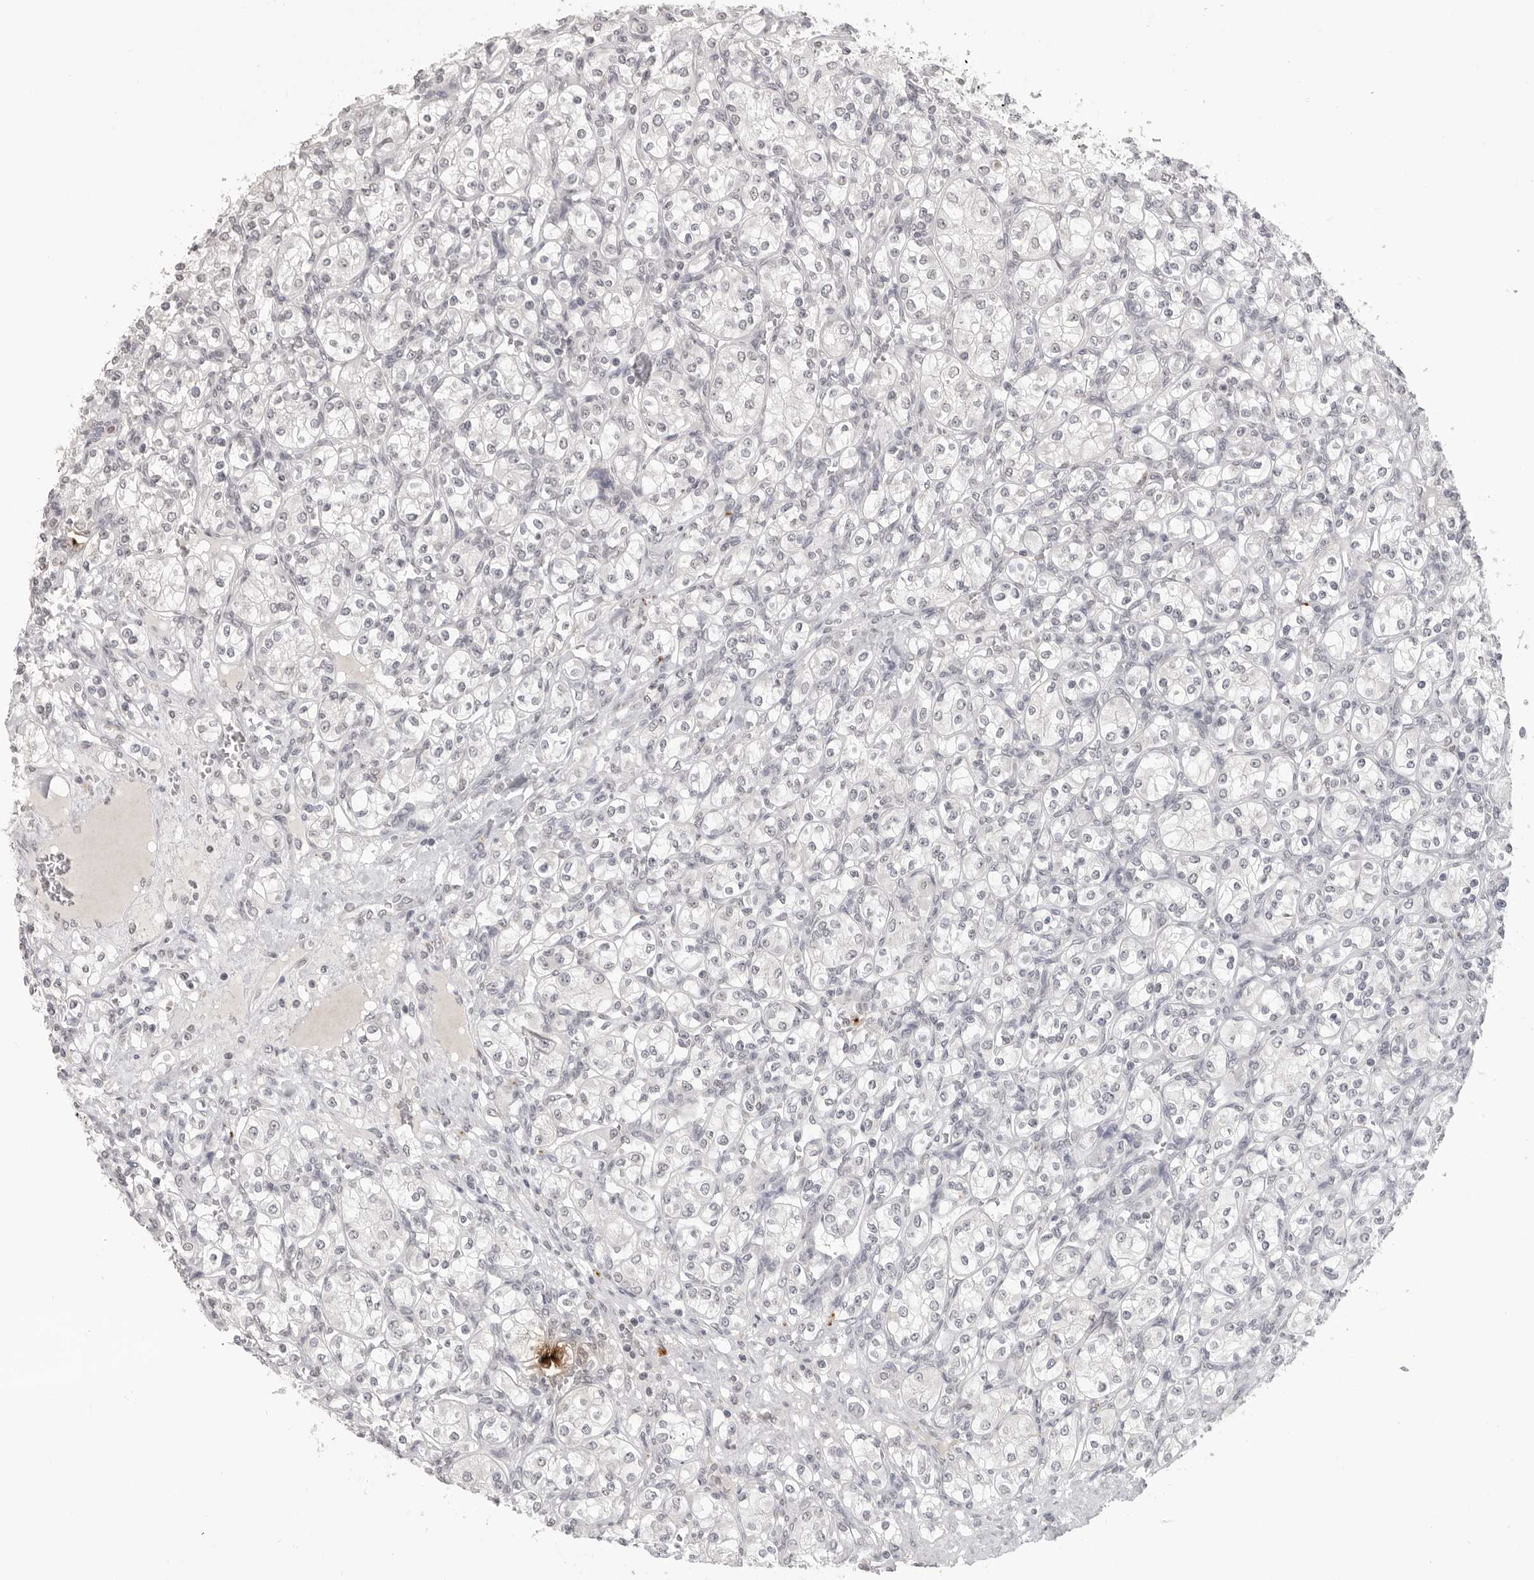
{"staining": {"intensity": "negative", "quantity": "none", "location": "none"}, "tissue": "renal cancer", "cell_type": "Tumor cells", "image_type": "cancer", "snomed": [{"axis": "morphology", "description": "Adenocarcinoma, NOS"}, {"axis": "topography", "description": "Kidney"}], "caption": "Tumor cells are negative for protein expression in human renal adenocarcinoma. (DAB (3,3'-diaminobenzidine) IHC, high magnification).", "gene": "PRSS1", "patient": {"sex": "male", "age": 77}}